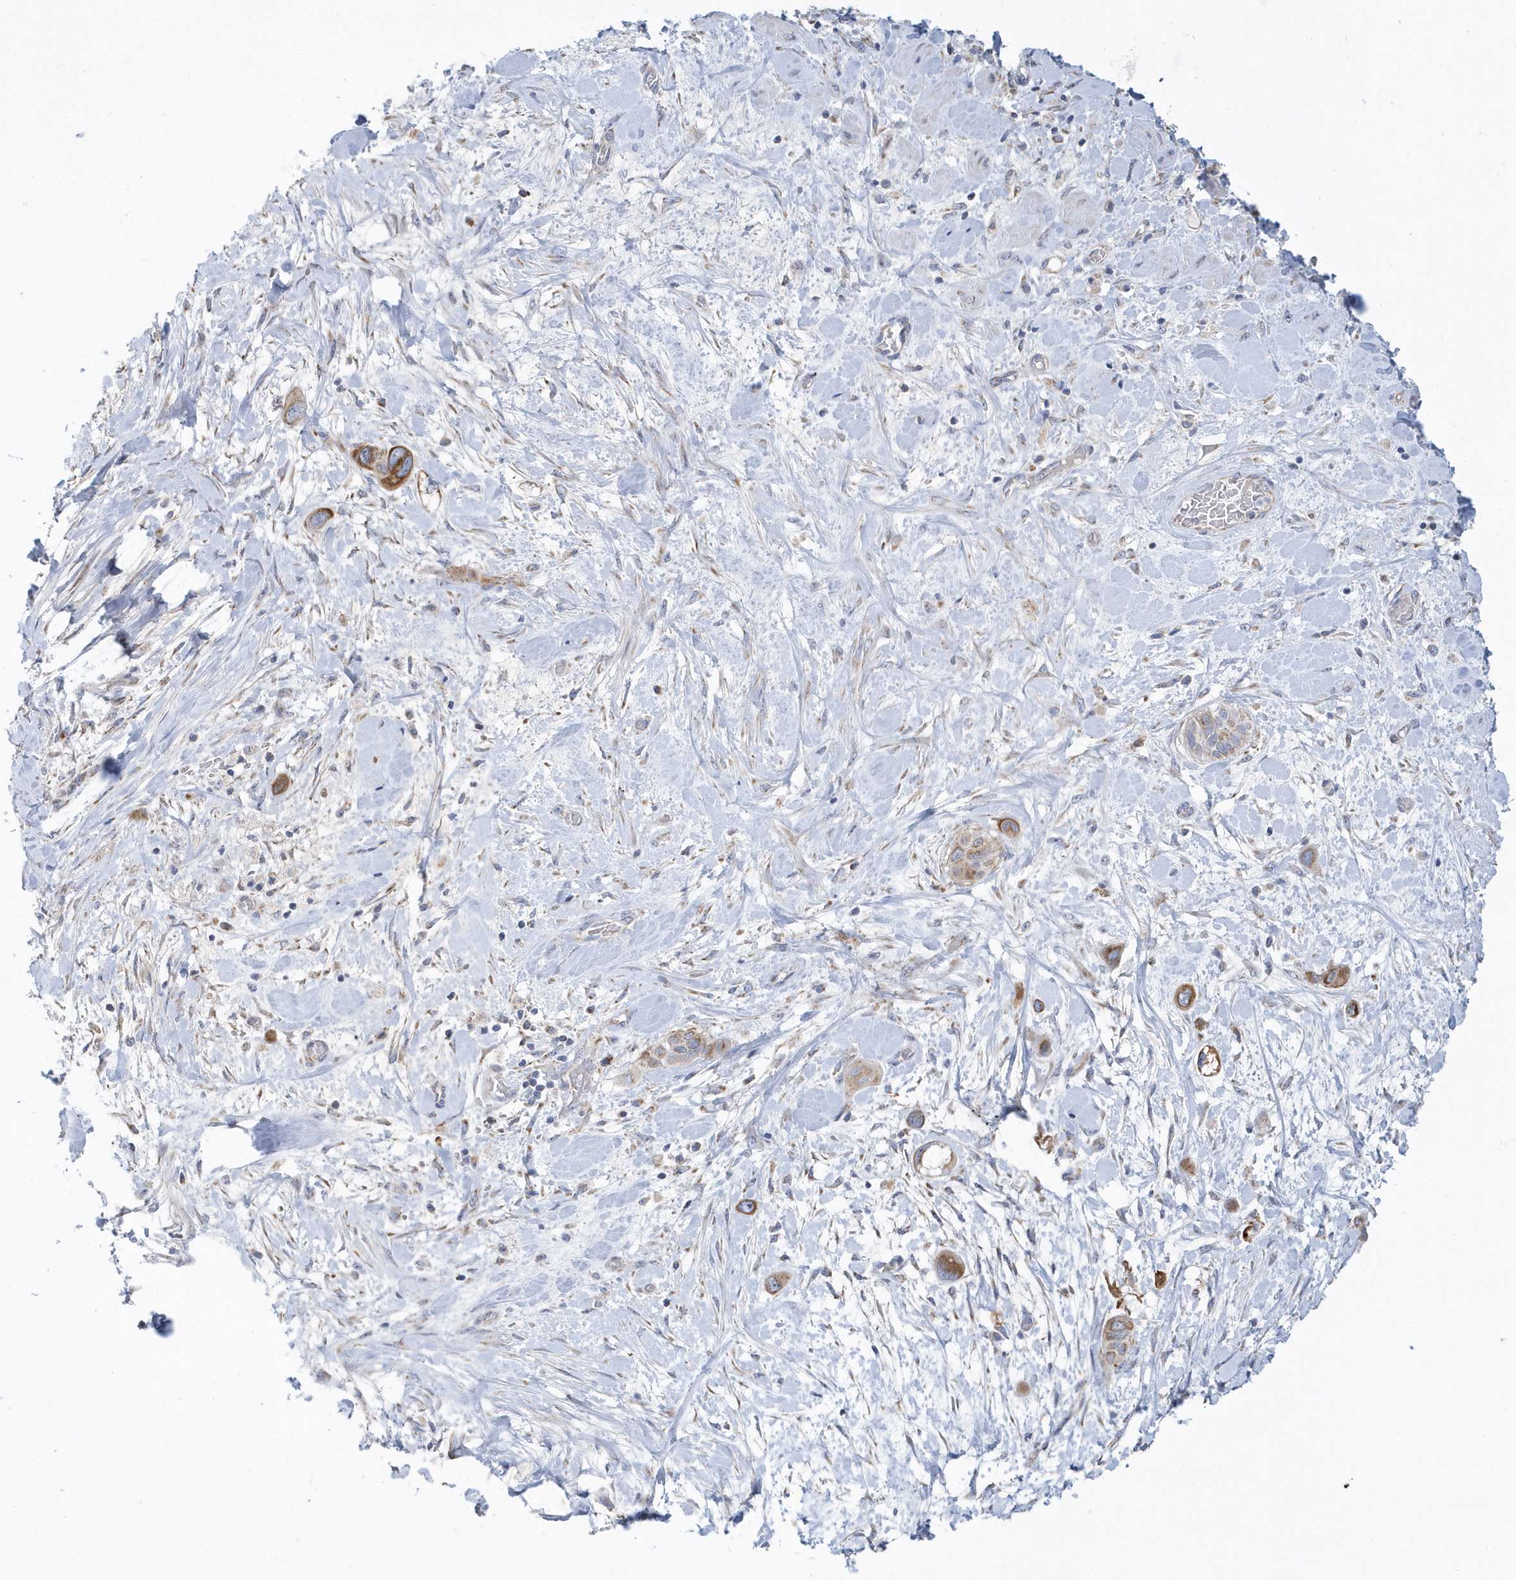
{"staining": {"intensity": "moderate", "quantity": "25%-75%", "location": "cytoplasmic/membranous"}, "tissue": "pancreatic cancer", "cell_type": "Tumor cells", "image_type": "cancer", "snomed": [{"axis": "morphology", "description": "Adenocarcinoma, NOS"}, {"axis": "topography", "description": "Pancreas"}], "caption": "Adenocarcinoma (pancreatic) tissue exhibits moderate cytoplasmic/membranous staining in approximately 25%-75% of tumor cells, visualized by immunohistochemistry.", "gene": "VWA5B2", "patient": {"sex": "male", "age": 68}}